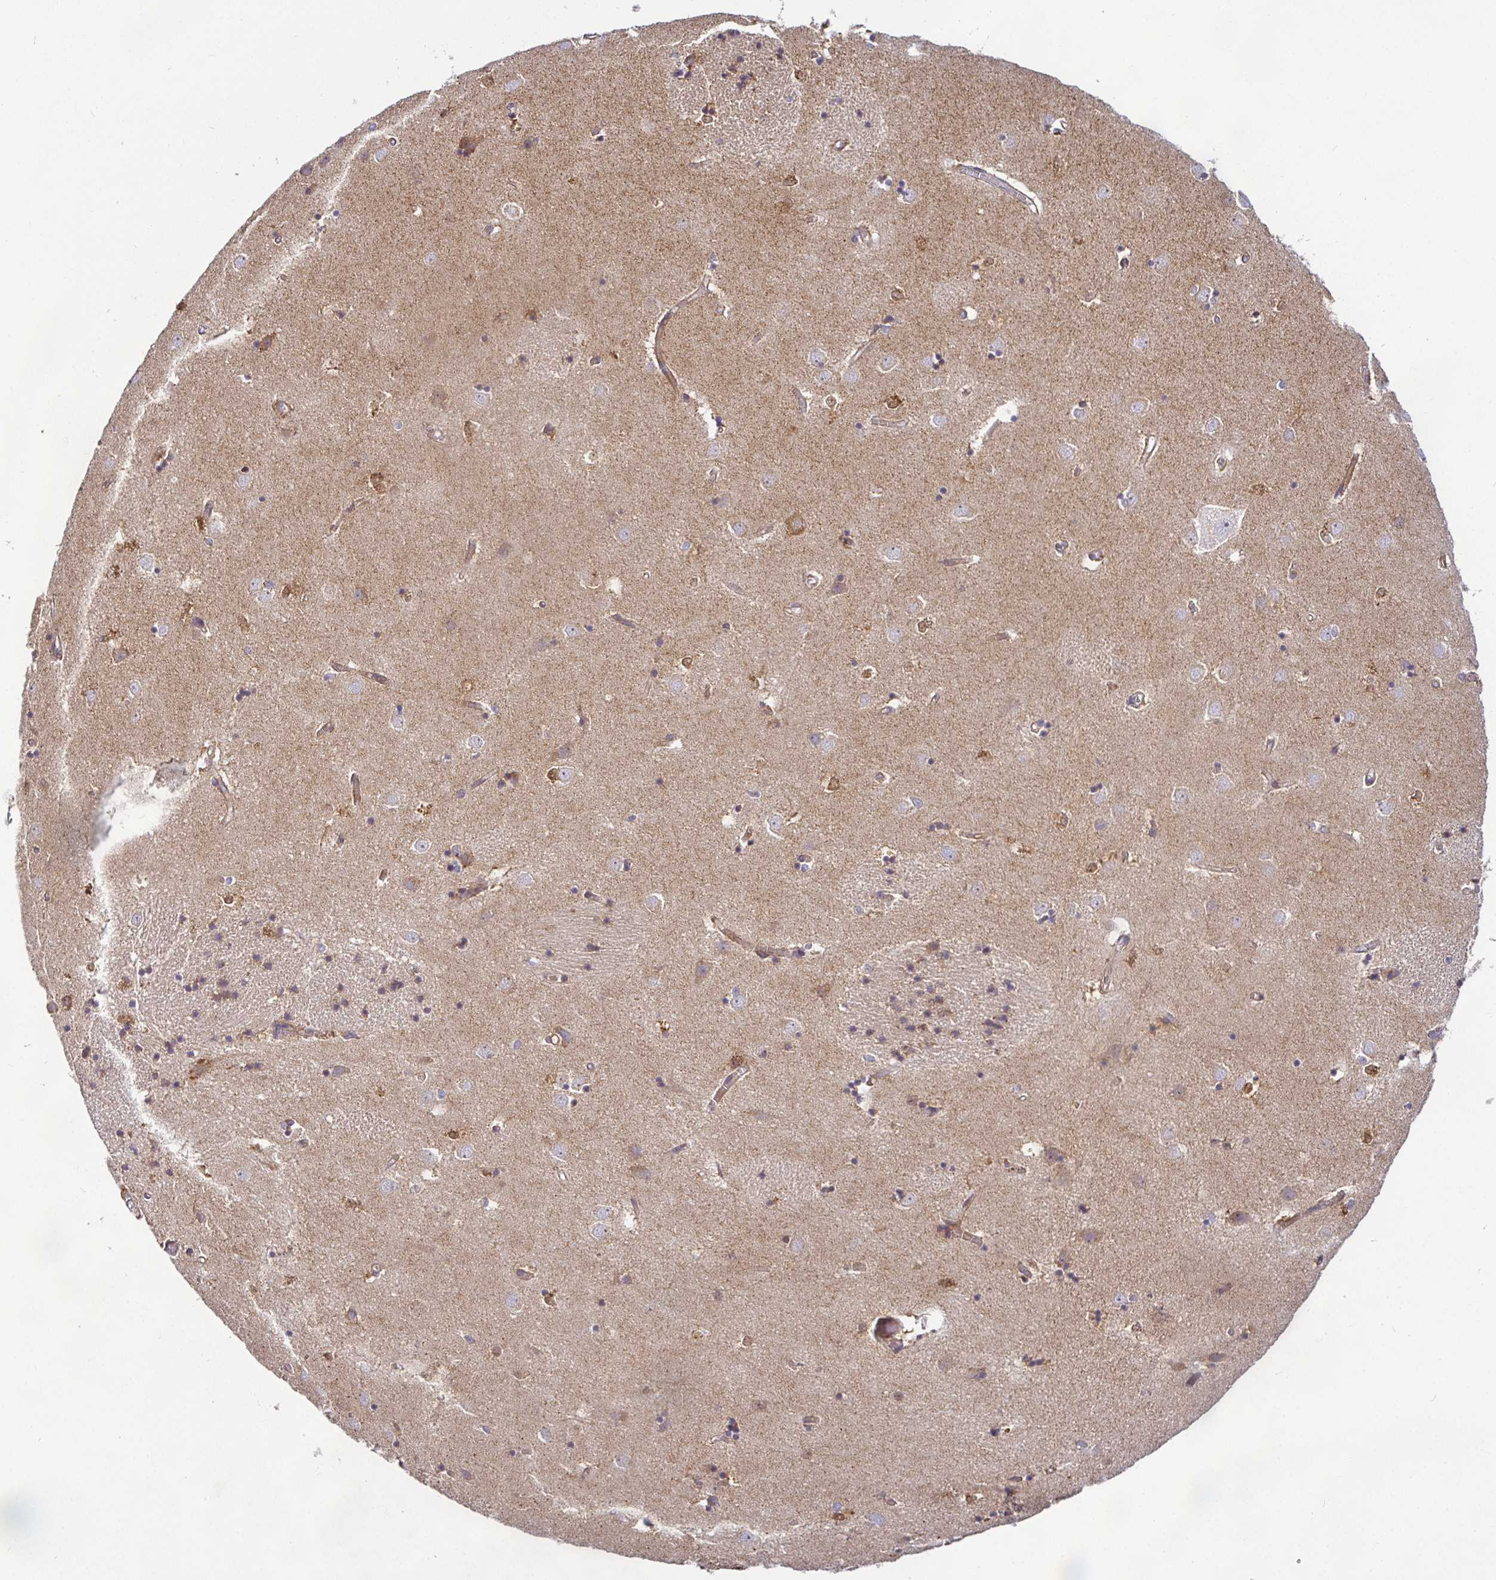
{"staining": {"intensity": "moderate", "quantity": "<25%", "location": "cytoplasmic/membranous"}, "tissue": "caudate", "cell_type": "Glial cells", "image_type": "normal", "snomed": [{"axis": "morphology", "description": "Normal tissue, NOS"}, {"axis": "topography", "description": "Lateral ventricle wall"}], "caption": "Glial cells demonstrate low levels of moderate cytoplasmic/membranous positivity in about <25% of cells in normal human caudate. Nuclei are stained in blue.", "gene": "SNX8", "patient": {"sex": "male", "age": 54}}